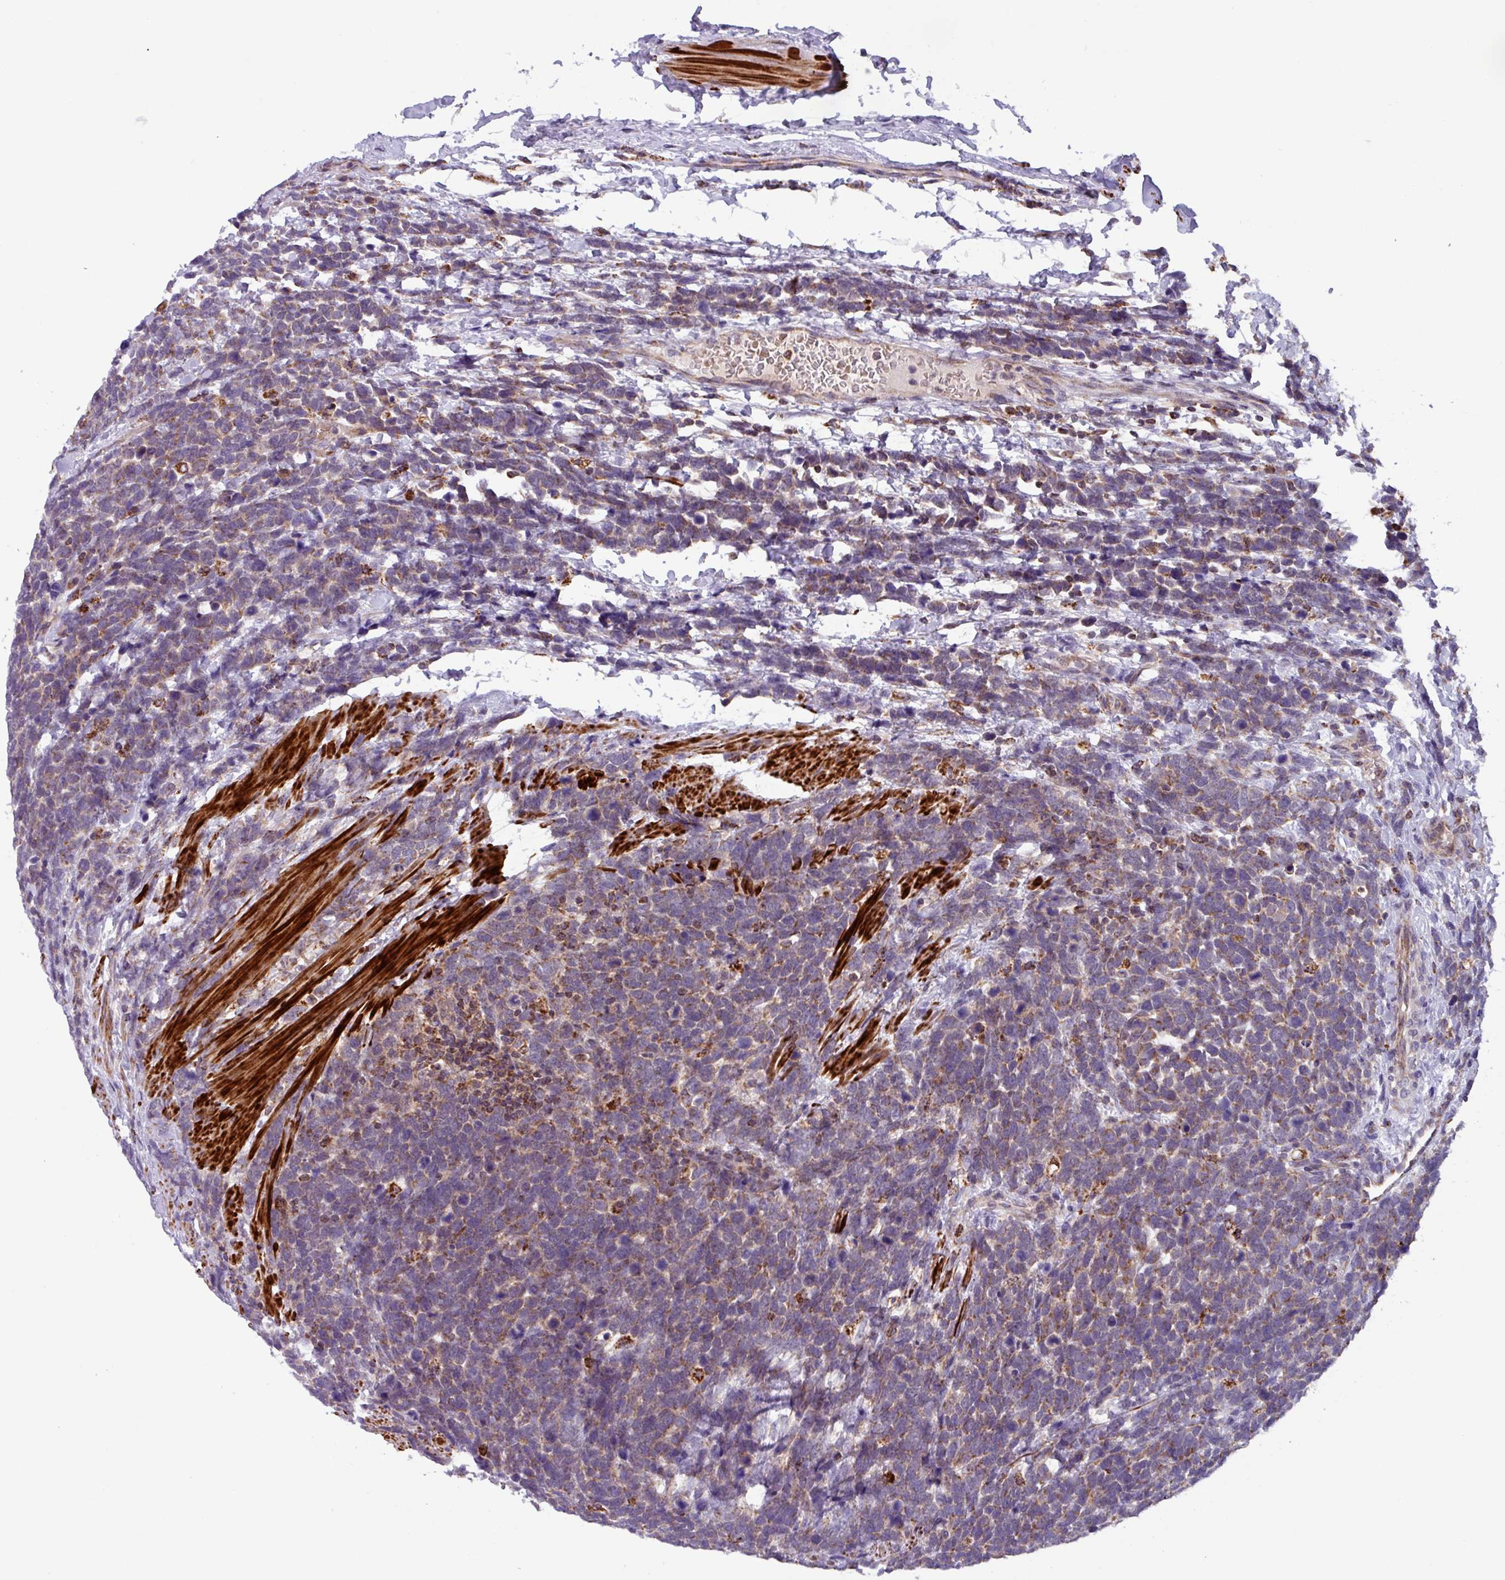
{"staining": {"intensity": "weak", "quantity": "25%-75%", "location": "cytoplasmic/membranous"}, "tissue": "urothelial cancer", "cell_type": "Tumor cells", "image_type": "cancer", "snomed": [{"axis": "morphology", "description": "Urothelial carcinoma, High grade"}, {"axis": "topography", "description": "Urinary bladder"}], "caption": "Urothelial carcinoma (high-grade) stained with a protein marker demonstrates weak staining in tumor cells.", "gene": "AKIRIN1", "patient": {"sex": "female", "age": 82}}